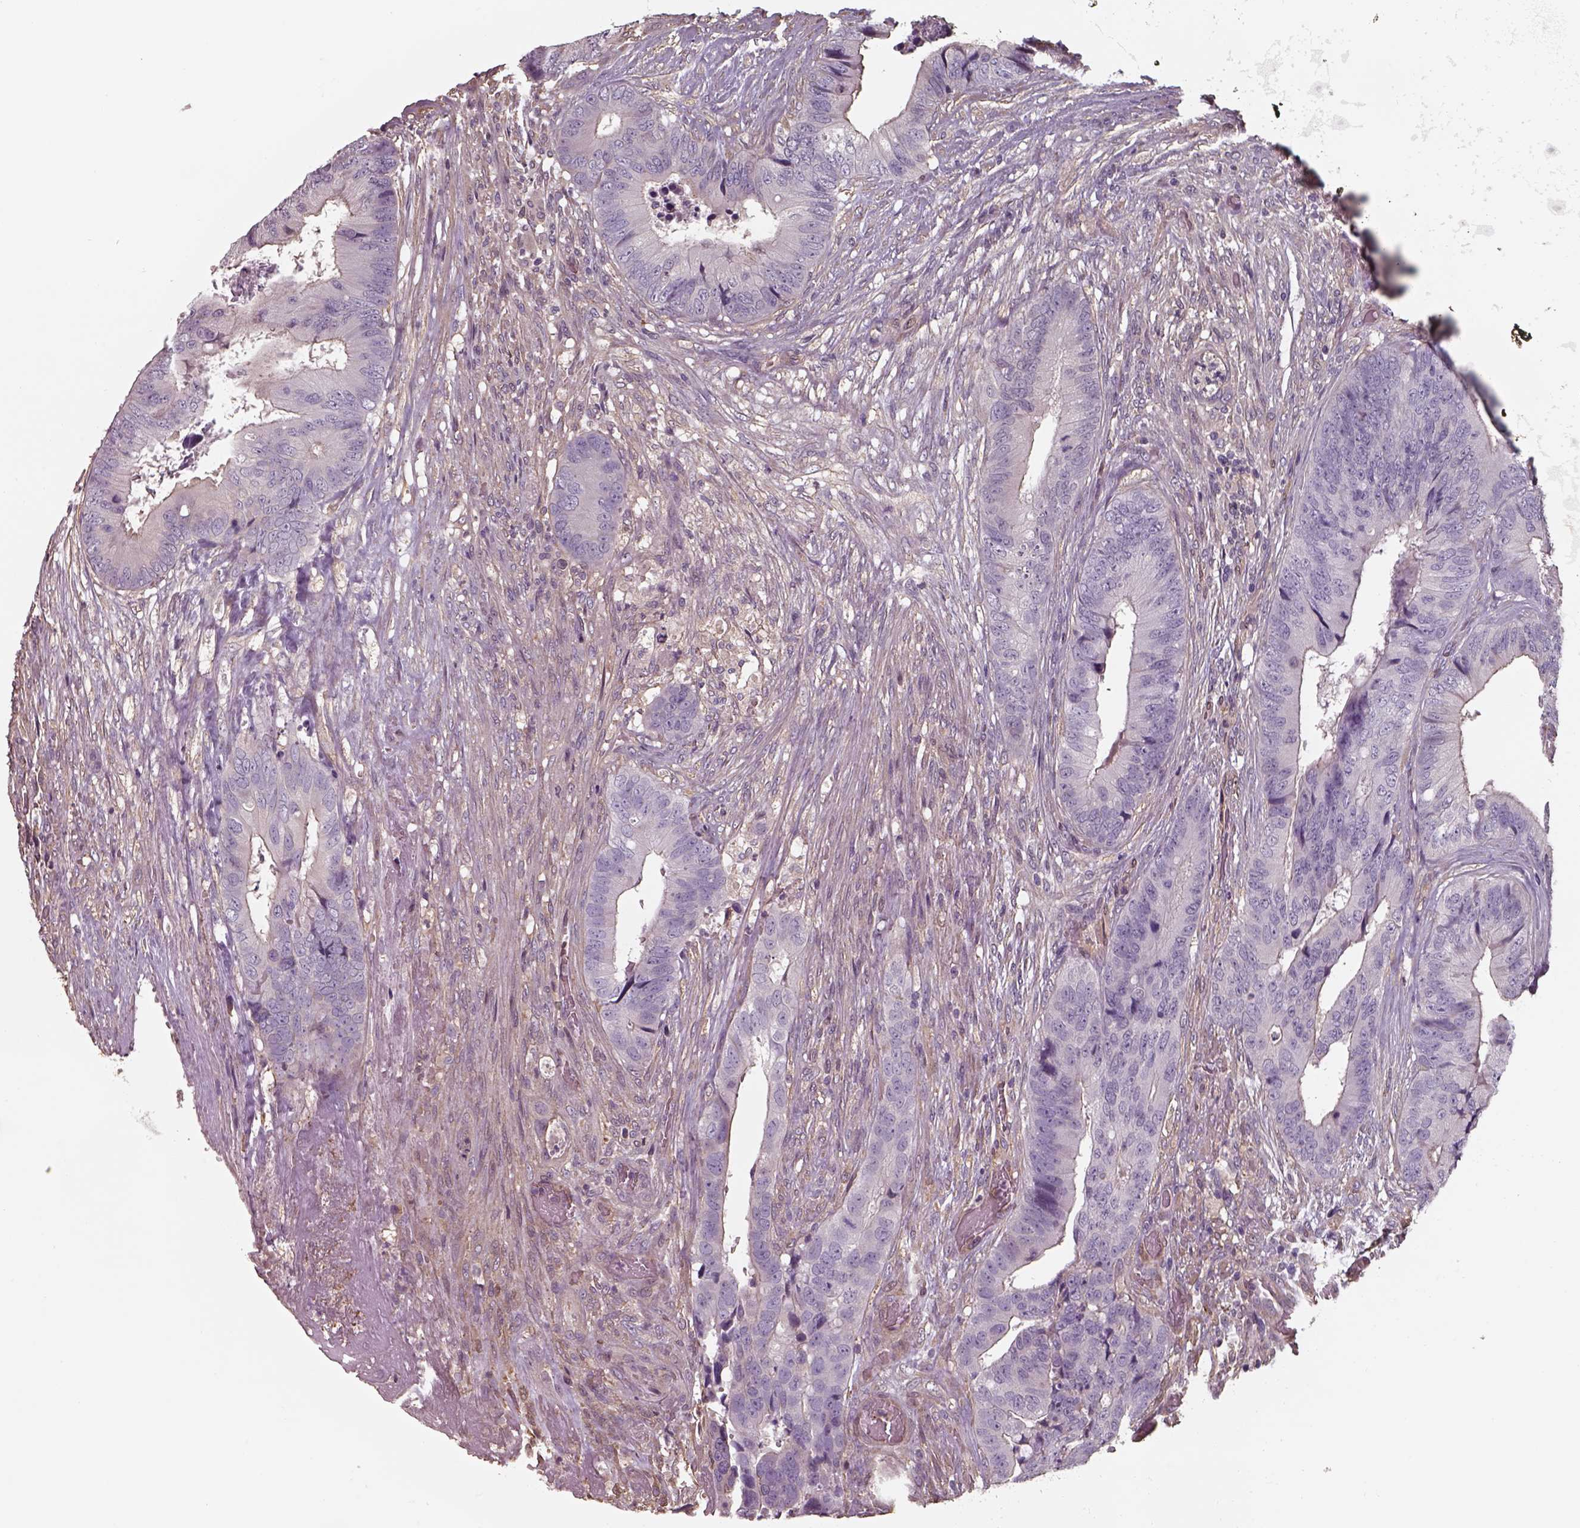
{"staining": {"intensity": "negative", "quantity": "none", "location": "none"}, "tissue": "colorectal cancer", "cell_type": "Tumor cells", "image_type": "cancer", "snomed": [{"axis": "morphology", "description": "Adenocarcinoma, NOS"}, {"axis": "topography", "description": "Colon"}], "caption": "DAB immunohistochemical staining of colorectal adenocarcinoma displays no significant positivity in tumor cells.", "gene": "ISYNA1", "patient": {"sex": "male", "age": 84}}